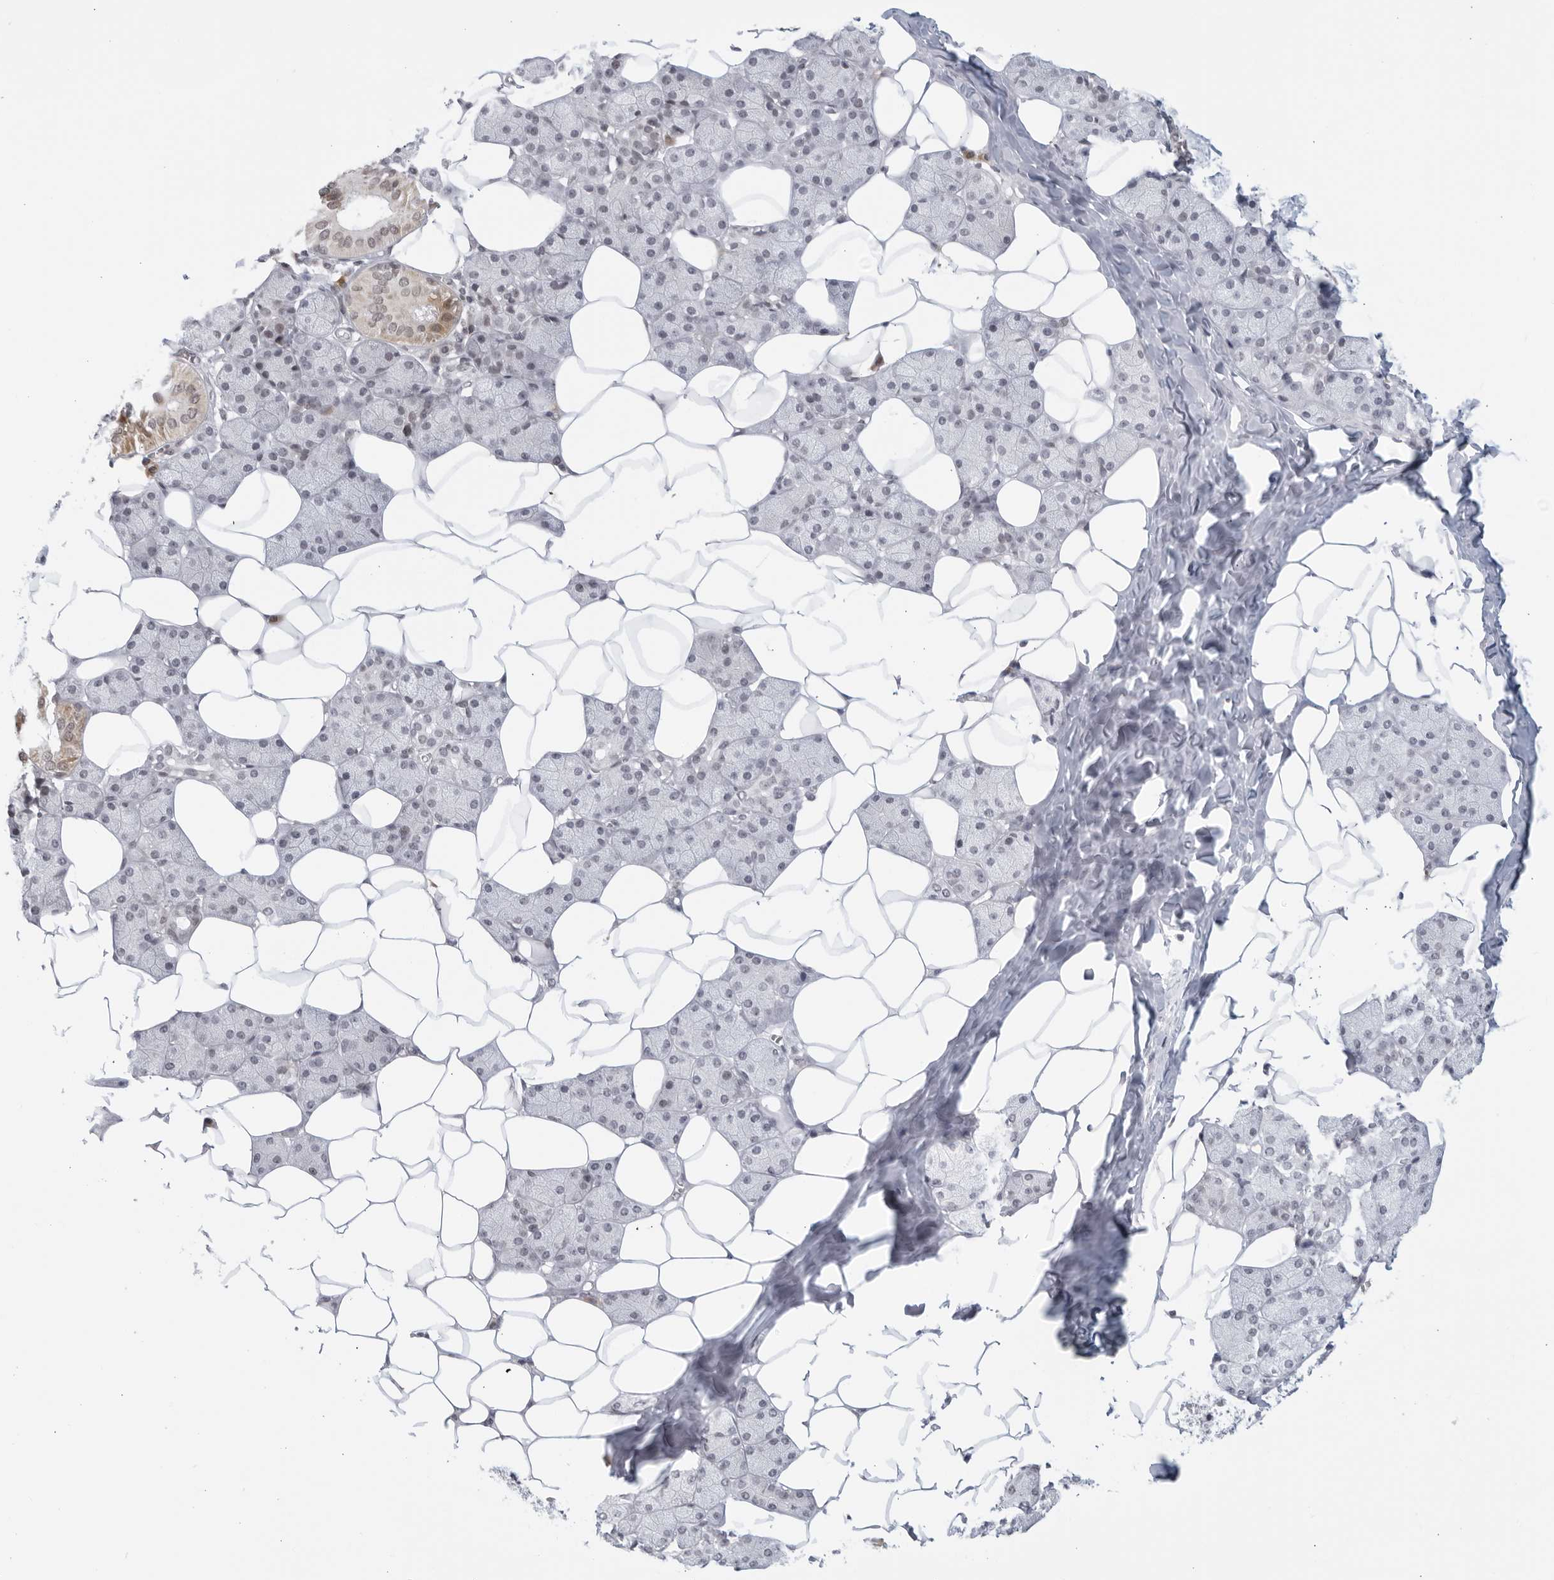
{"staining": {"intensity": "weak", "quantity": "<25%", "location": "cytoplasmic/membranous"}, "tissue": "salivary gland", "cell_type": "Glandular cells", "image_type": "normal", "snomed": [{"axis": "morphology", "description": "Normal tissue, NOS"}, {"axis": "topography", "description": "Salivary gland"}], "caption": "Glandular cells show no significant expression in unremarkable salivary gland. (DAB immunohistochemistry with hematoxylin counter stain).", "gene": "RAB11FIP3", "patient": {"sex": "female", "age": 33}}